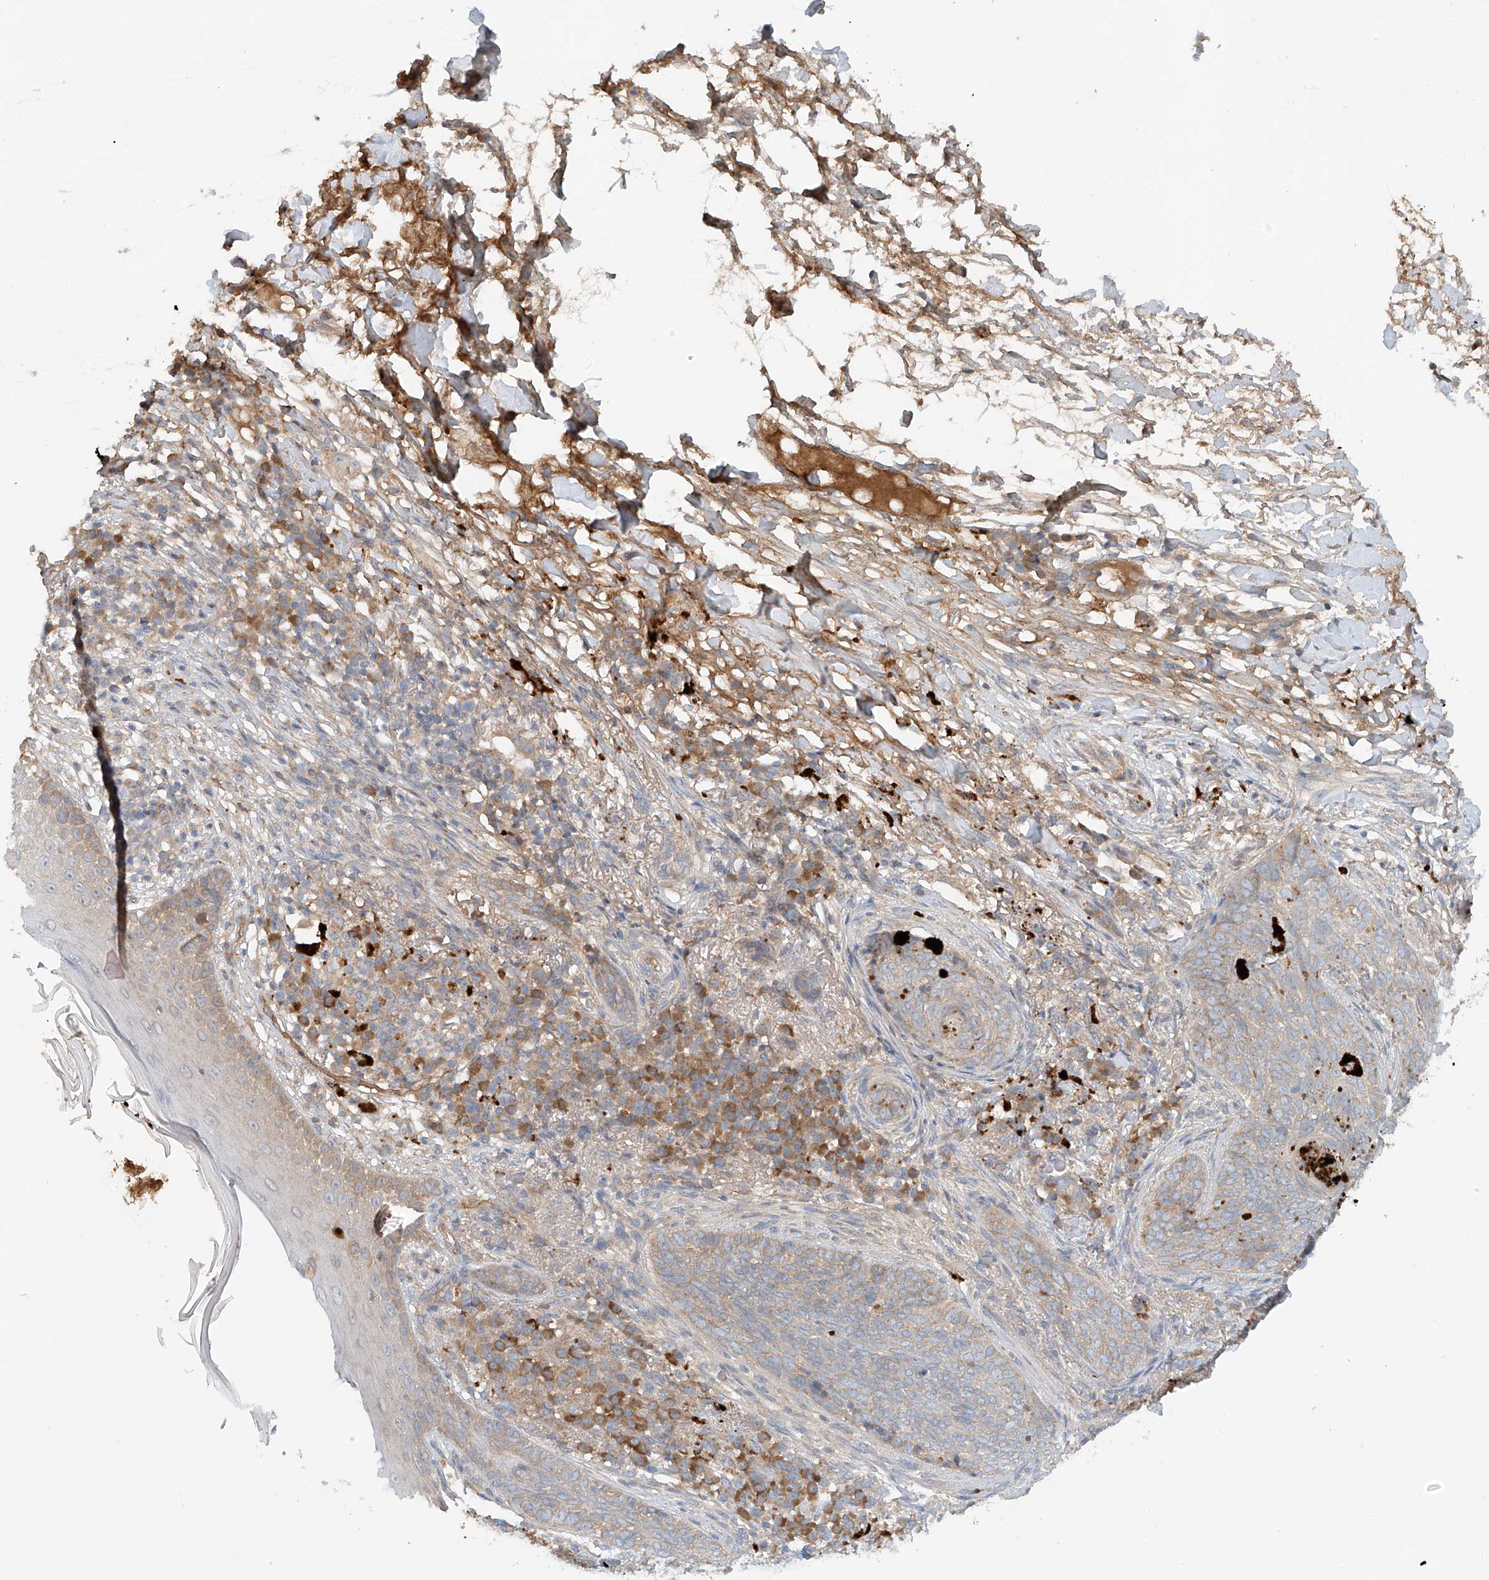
{"staining": {"intensity": "weak", "quantity": "25%-75%", "location": "cytoplasmic/membranous"}, "tissue": "skin cancer", "cell_type": "Tumor cells", "image_type": "cancer", "snomed": [{"axis": "morphology", "description": "Basal cell carcinoma"}, {"axis": "topography", "description": "Skin"}], "caption": "DAB (3,3'-diaminobenzidine) immunohistochemical staining of human skin basal cell carcinoma displays weak cytoplasmic/membranous protein positivity in approximately 25%-75% of tumor cells. The staining is performed using DAB (3,3'-diaminobenzidine) brown chromogen to label protein expression. The nuclei are counter-stained blue using hematoxylin.", "gene": "LYRM9", "patient": {"sex": "male", "age": 85}}